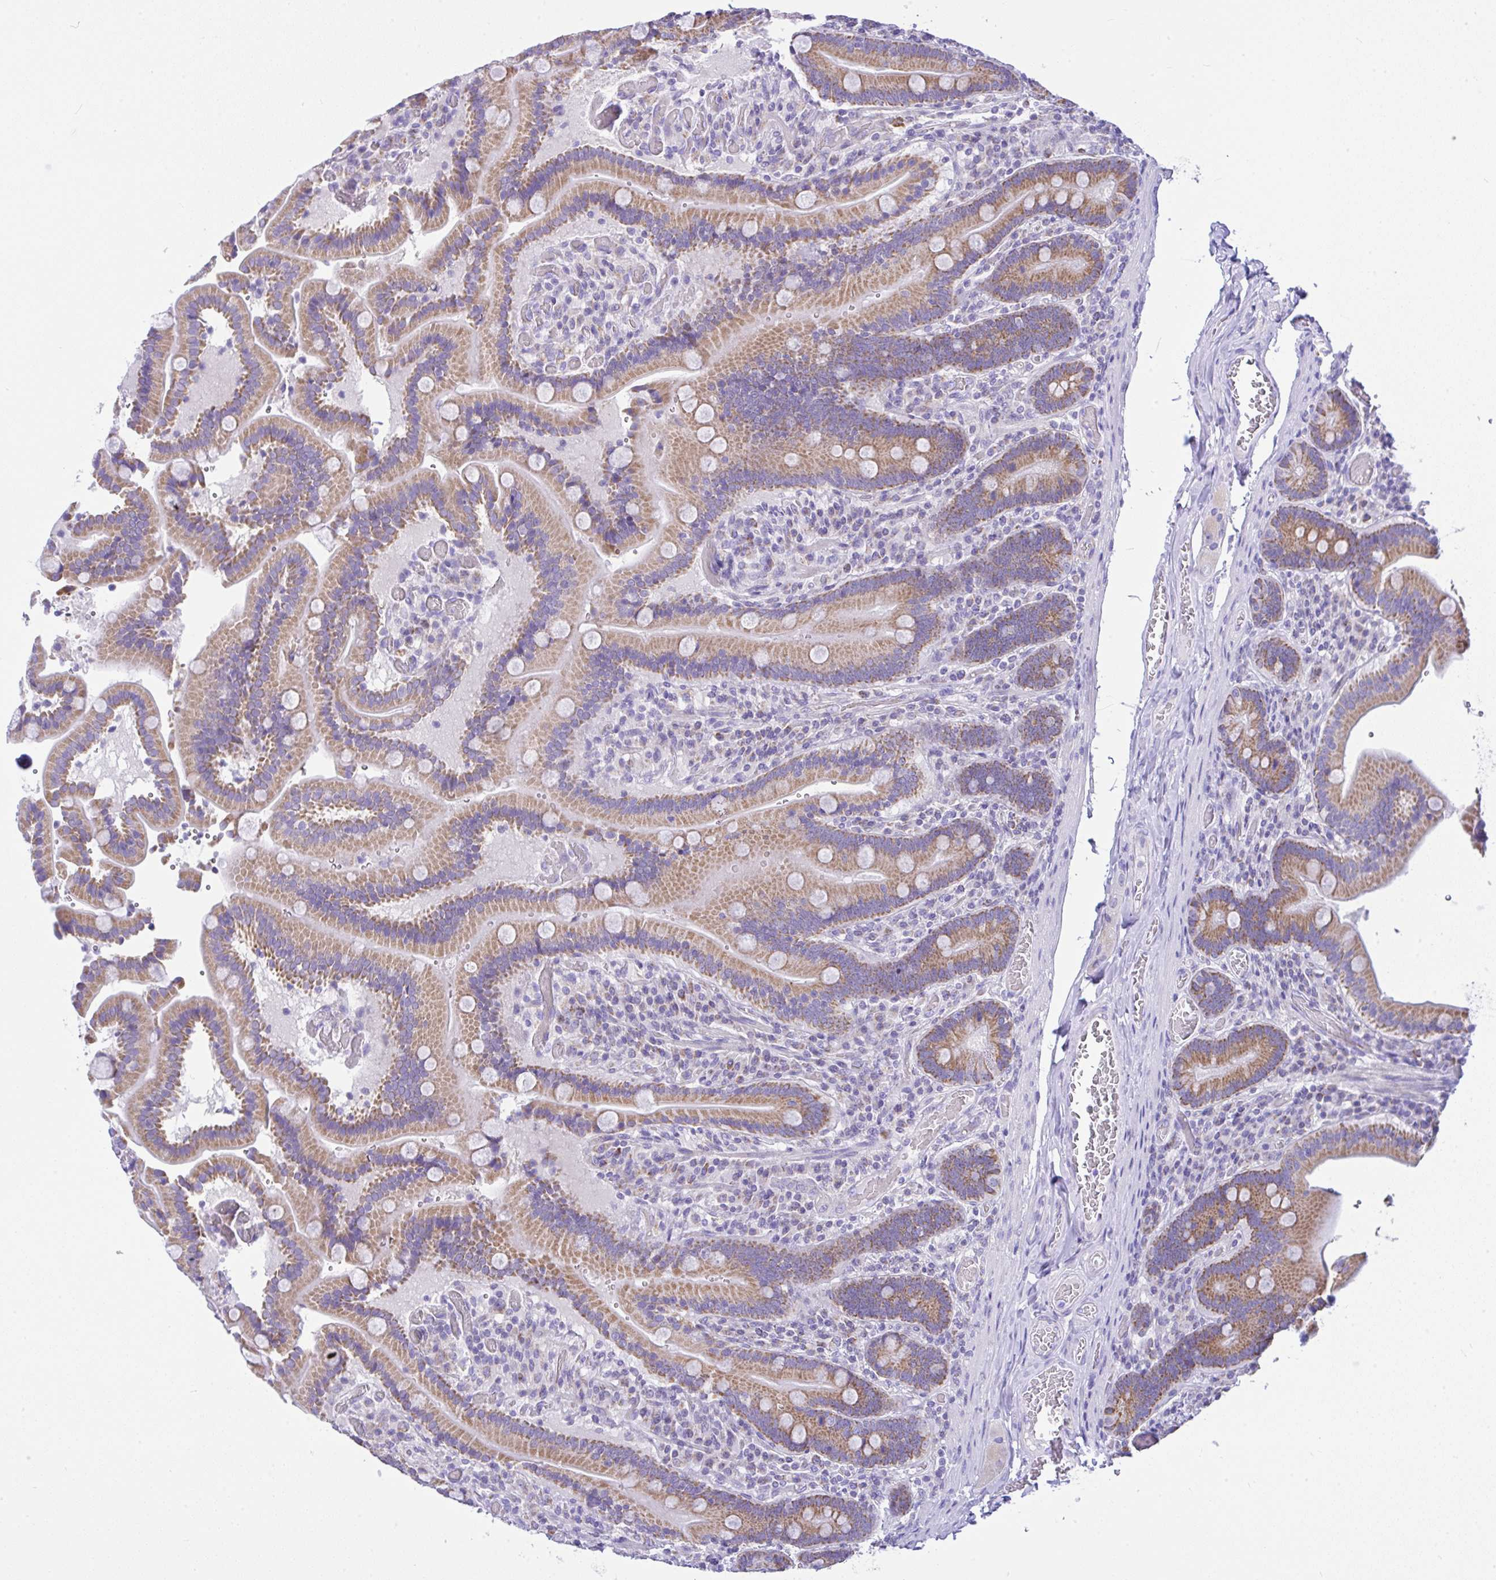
{"staining": {"intensity": "moderate", "quantity": ">75%", "location": "cytoplasmic/membranous"}, "tissue": "duodenum", "cell_type": "Glandular cells", "image_type": "normal", "snomed": [{"axis": "morphology", "description": "Normal tissue, NOS"}, {"axis": "topography", "description": "Duodenum"}], "caption": "Immunohistochemical staining of benign human duodenum demonstrates moderate cytoplasmic/membranous protein staining in approximately >75% of glandular cells. (IHC, brightfield microscopy, high magnification).", "gene": "SLC13A1", "patient": {"sex": "female", "age": 62}}